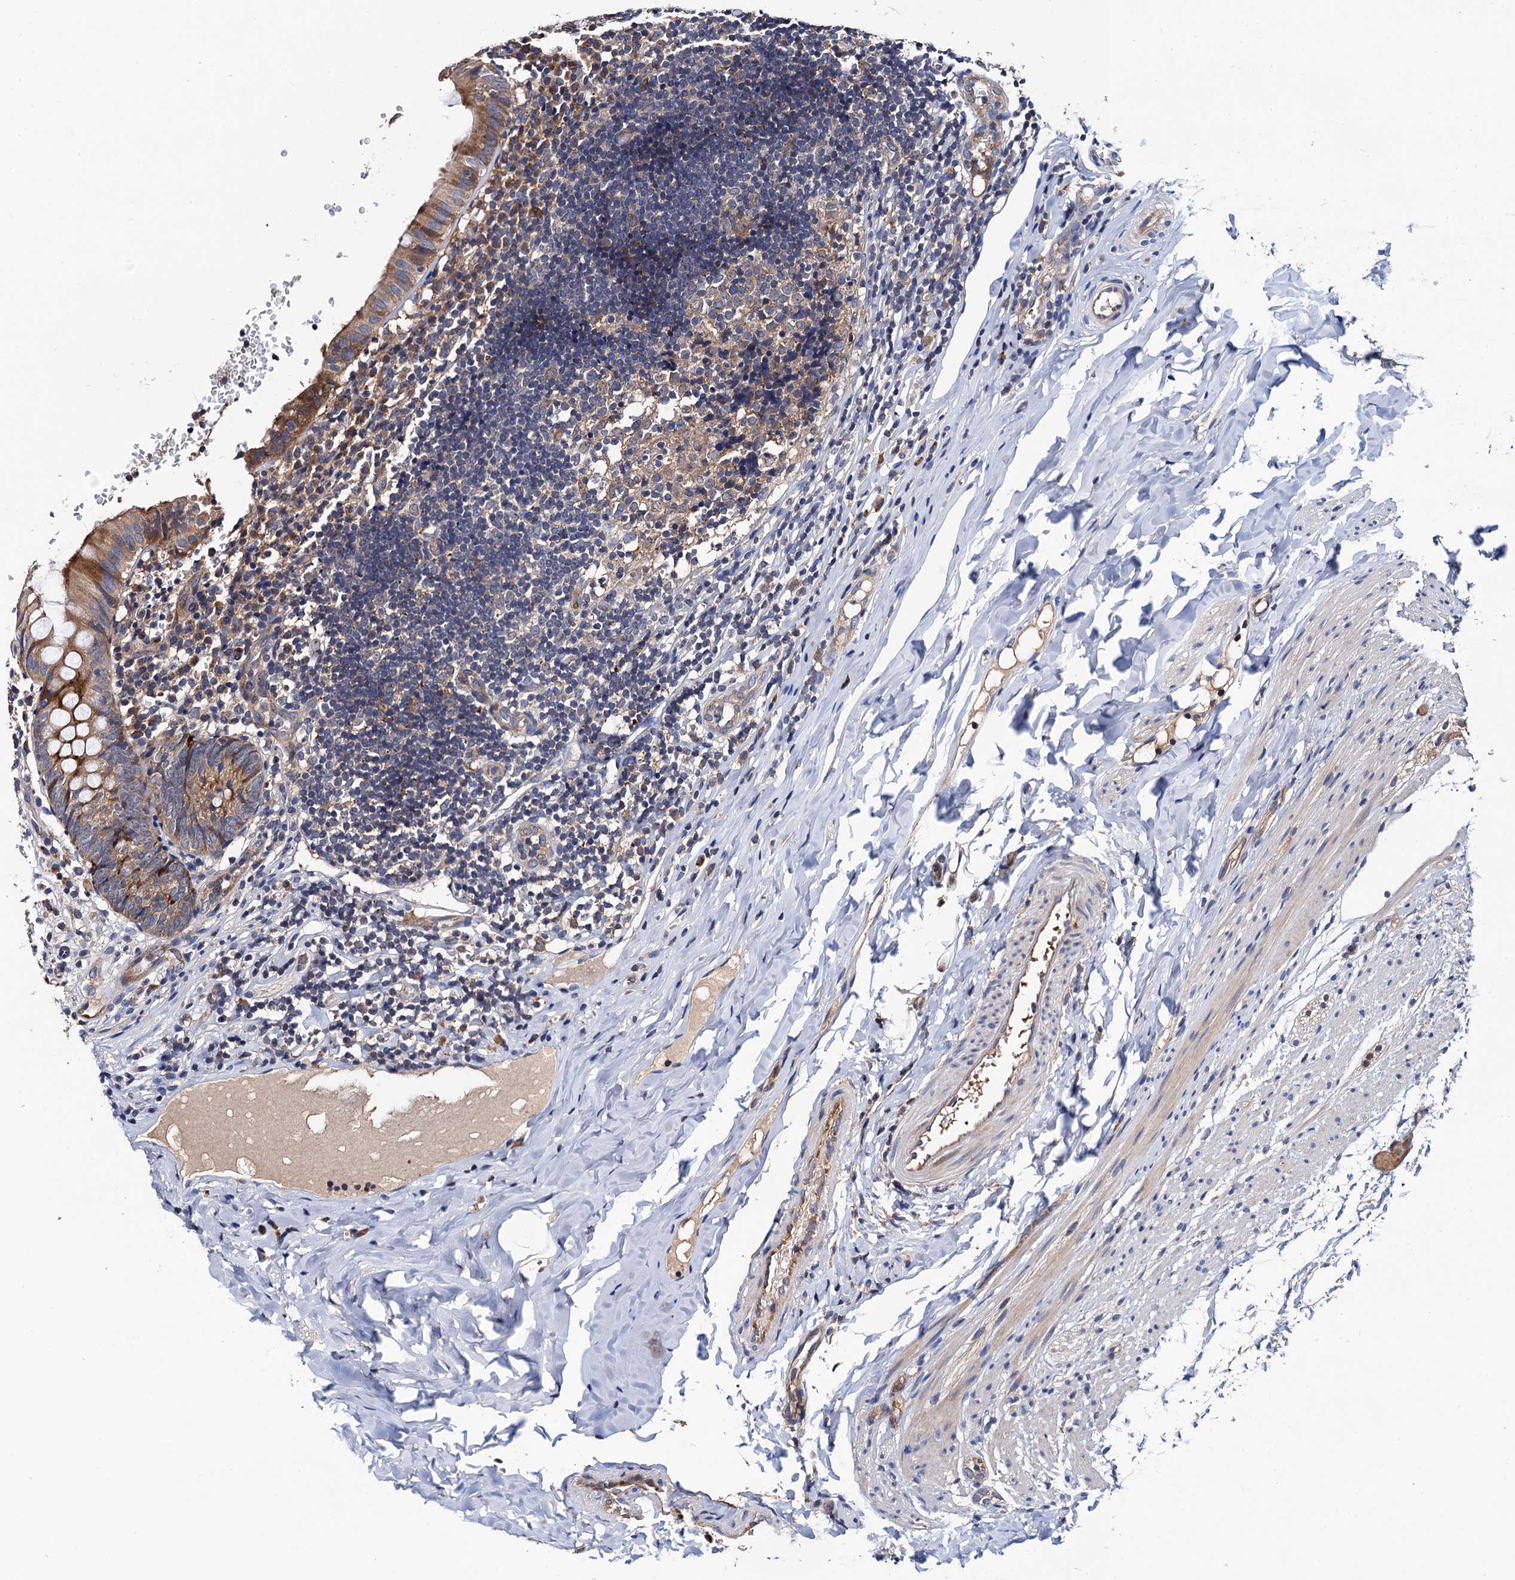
{"staining": {"intensity": "moderate", "quantity": ">75%", "location": "cytoplasmic/membranous"}, "tissue": "appendix", "cell_type": "Glandular cells", "image_type": "normal", "snomed": [{"axis": "morphology", "description": "Normal tissue, NOS"}, {"axis": "topography", "description": "Appendix"}], "caption": "Immunohistochemistry (IHC) micrograph of normal human appendix stained for a protein (brown), which exhibits medium levels of moderate cytoplasmic/membranous positivity in about >75% of glandular cells.", "gene": "TRMT112", "patient": {"sex": "male", "age": 8}}